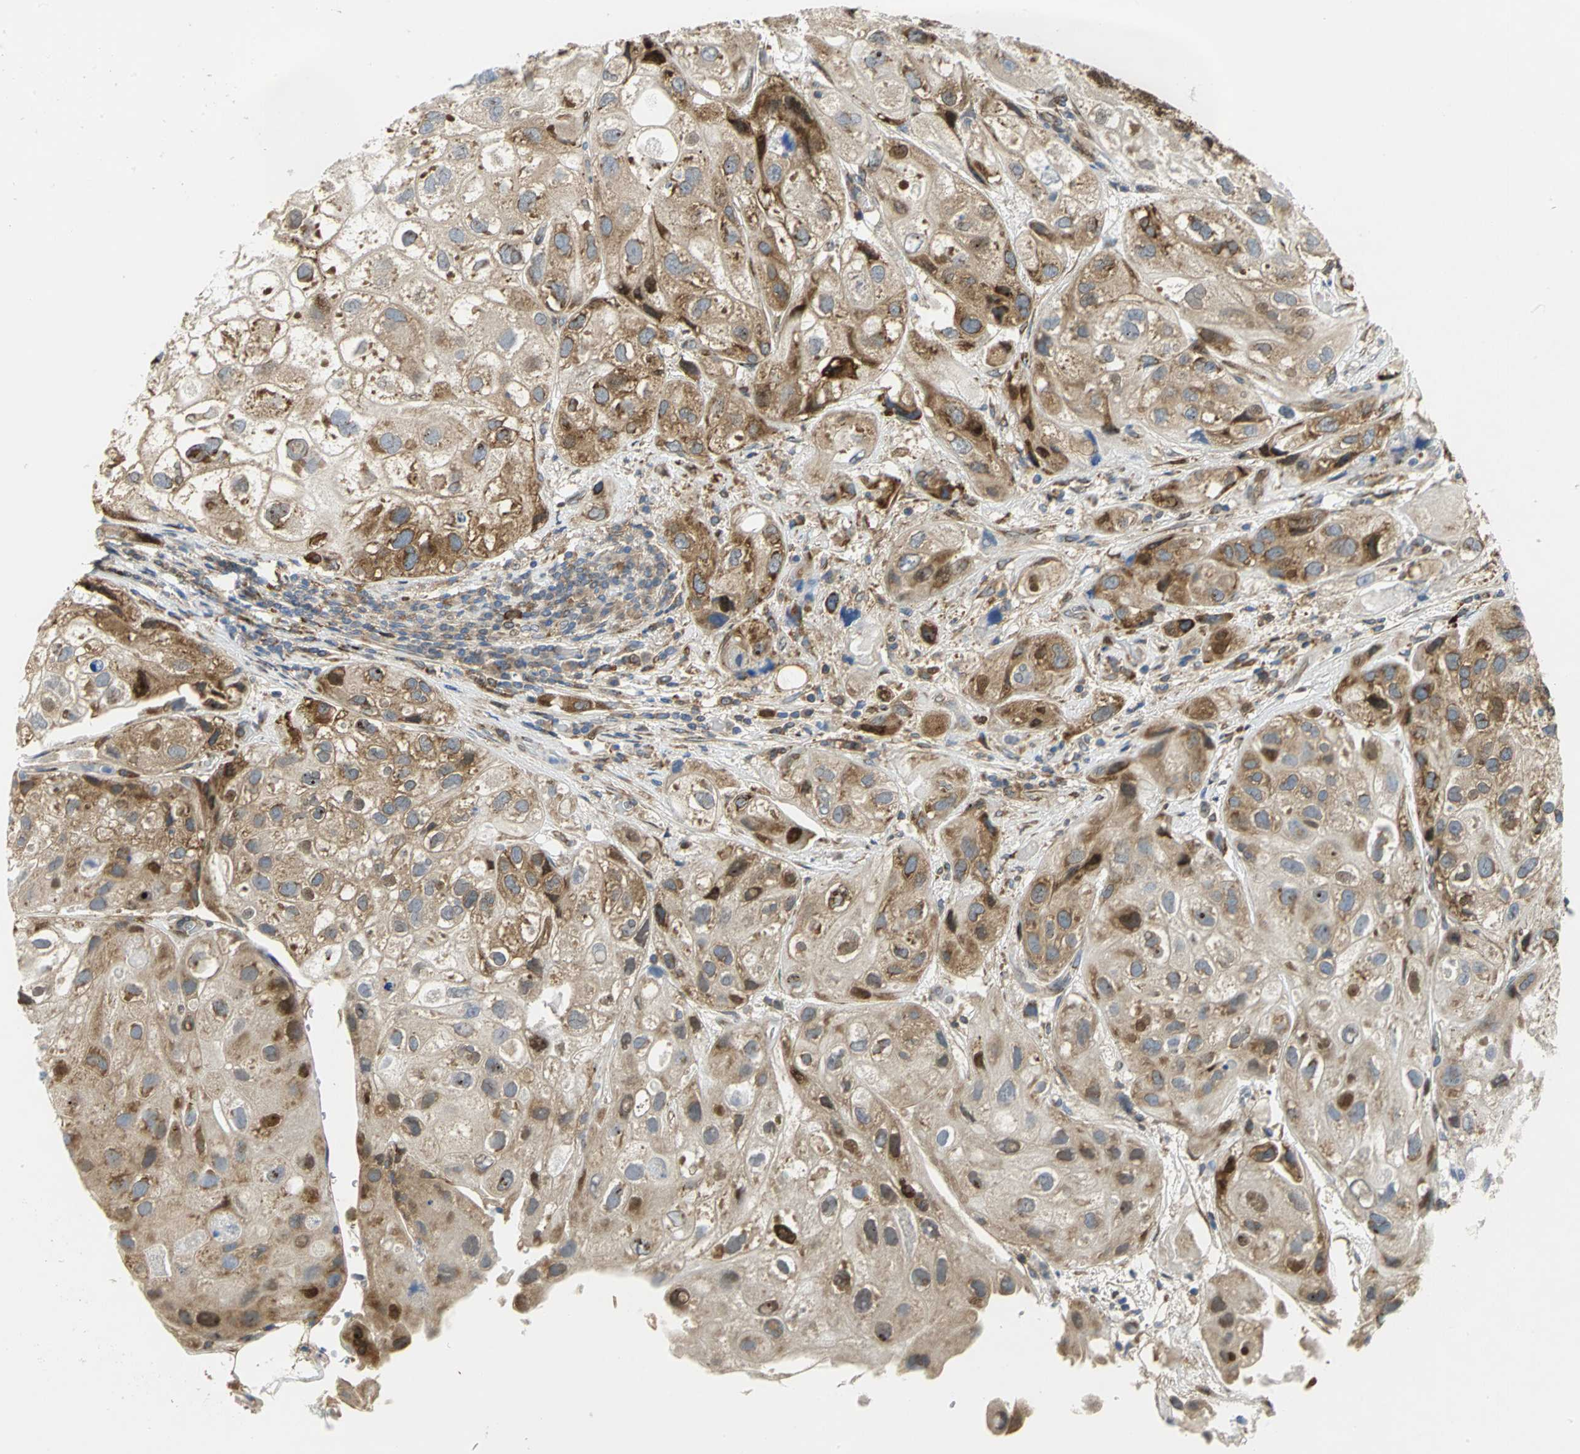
{"staining": {"intensity": "moderate", "quantity": ">75%", "location": "cytoplasmic/membranous,nuclear"}, "tissue": "urothelial cancer", "cell_type": "Tumor cells", "image_type": "cancer", "snomed": [{"axis": "morphology", "description": "Urothelial carcinoma, High grade"}, {"axis": "topography", "description": "Urinary bladder"}], "caption": "Tumor cells exhibit medium levels of moderate cytoplasmic/membranous and nuclear expression in approximately >75% of cells in human urothelial cancer.", "gene": "YBX1", "patient": {"sex": "female", "age": 64}}